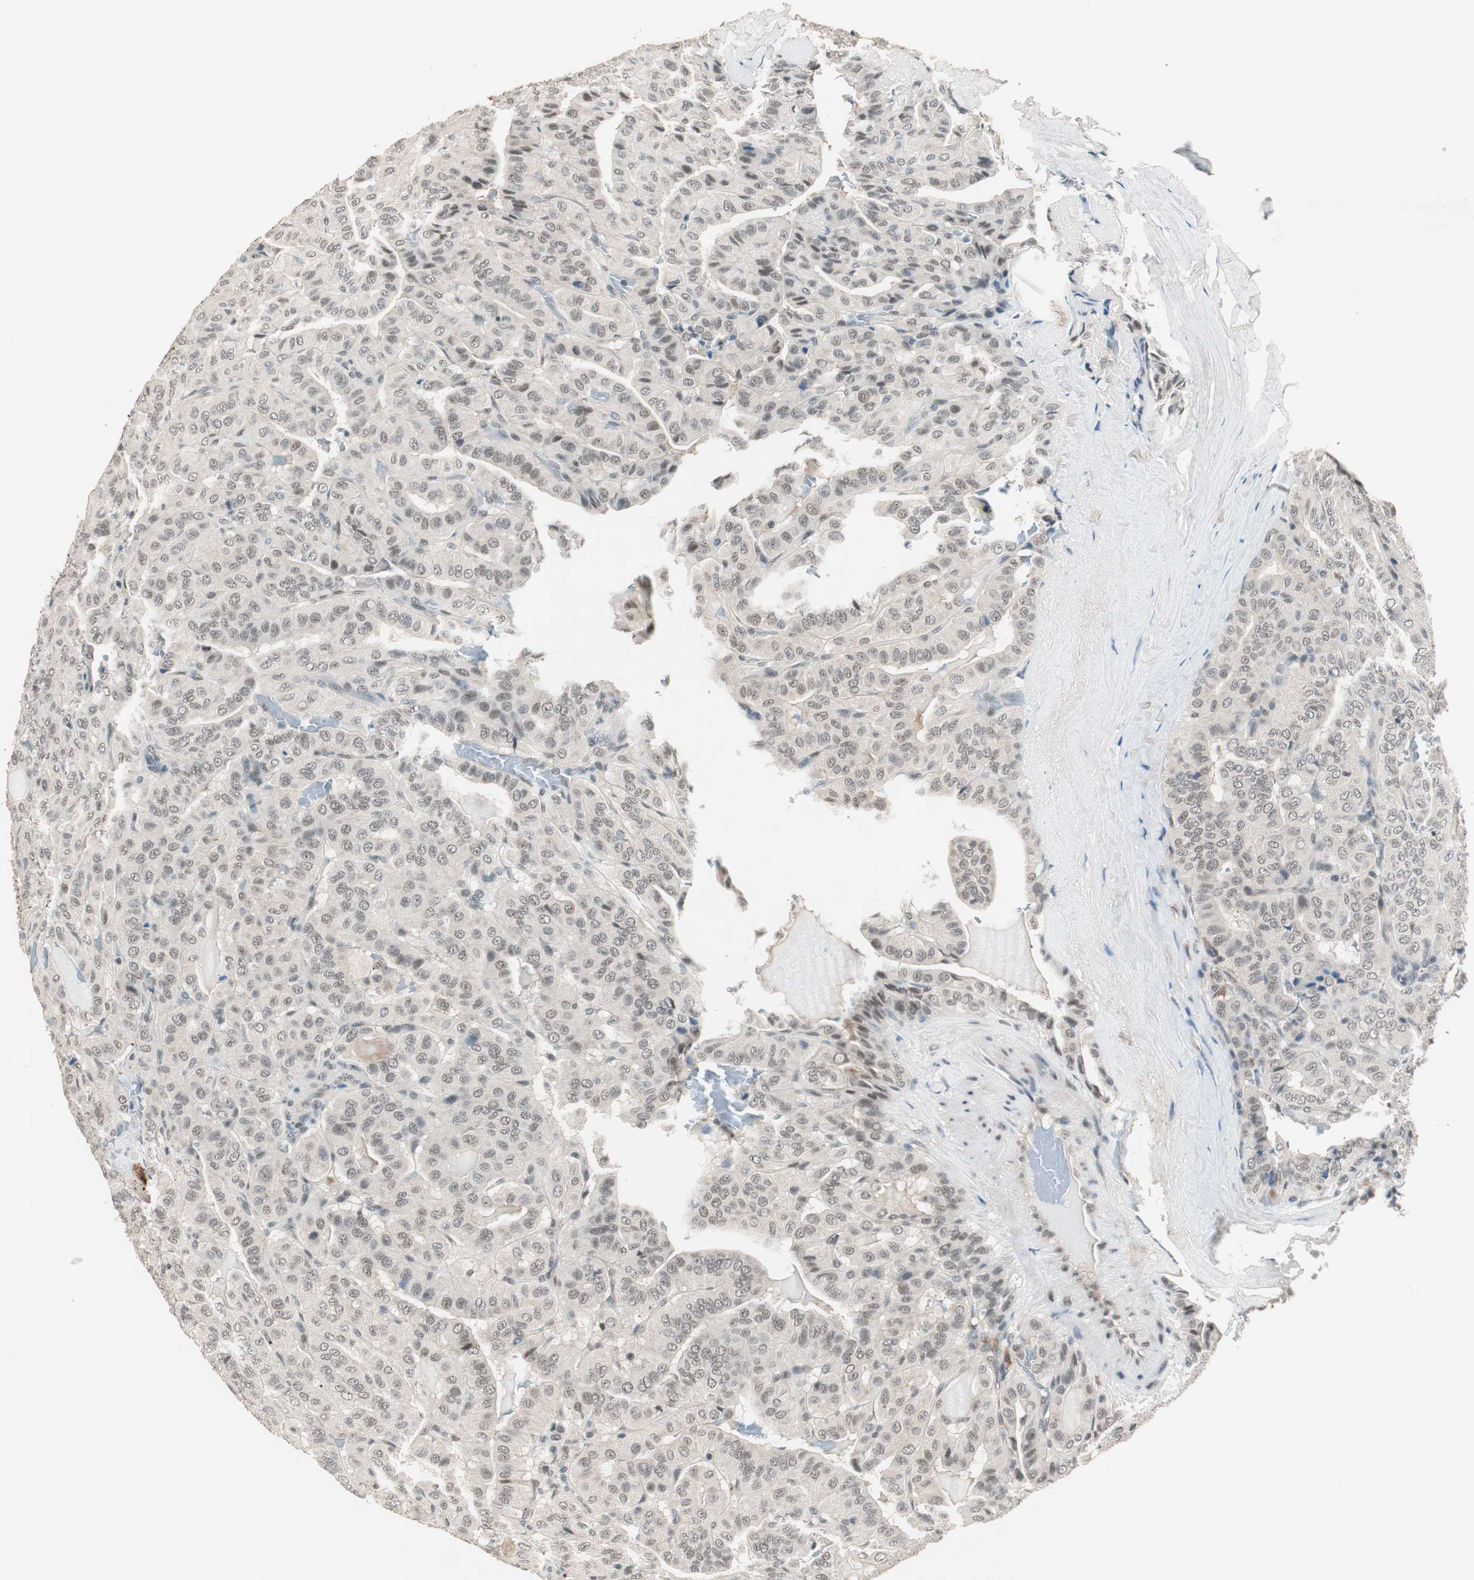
{"staining": {"intensity": "weak", "quantity": "25%-75%", "location": "nuclear"}, "tissue": "thyroid cancer", "cell_type": "Tumor cells", "image_type": "cancer", "snomed": [{"axis": "morphology", "description": "Papillary adenocarcinoma, NOS"}, {"axis": "topography", "description": "Thyroid gland"}], "caption": "This micrograph reveals immunohistochemistry (IHC) staining of thyroid cancer (papillary adenocarcinoma), with low weak nuclear expression in about 25%-75% of tumor cells.", "gene": "NFRKB", "patient": {"sex": "male", "age": 77}}